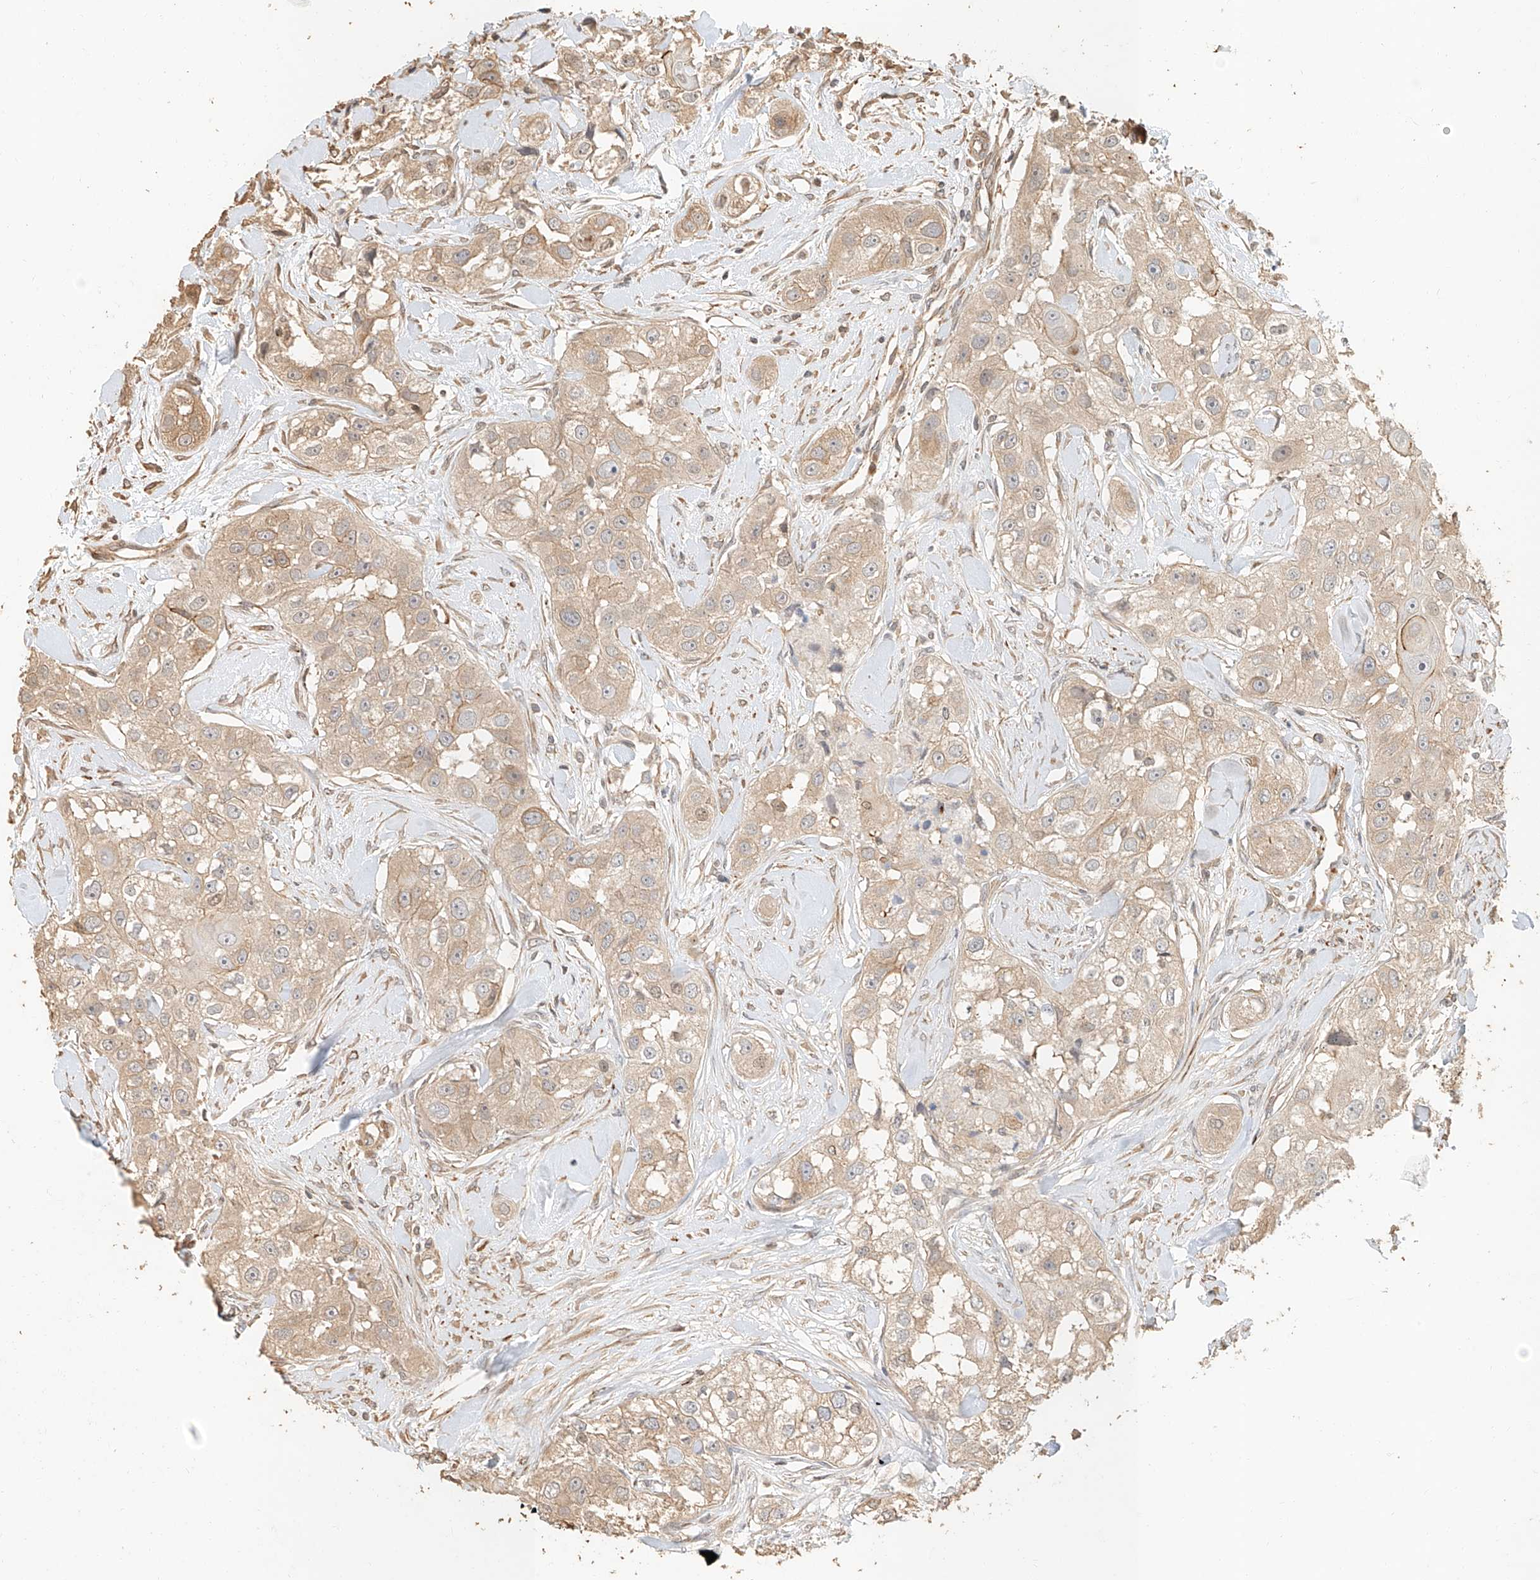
{"staining": {"intensity": "weak", "quantity": "25%-75%", "location": "cytoplasmic/membranous"}, "tissue": "head and neck cancer", "cell_type": "Tumor cells", "image_type": "cancer", "snomed": [{"axis": "morphology", "description": "Normal tissue, NOS"}, {"axis": "morphology", "description": "Squamous cell carcinoma, NOS"}, {"axis": "topography", "description": "Skeletal muscle"}, {"axis": "topography", "description": "Head-Neck"}], "caption": "Immunohistochemistry (IHC) staining of squamous cell carcinoma (head and neck), which shows low levels of weak cytoplasmic/membranous staining in about 25%-75% of tumor cells indicating weak cytoplasmic/membranous protein positivity. The staining was performed using DAB (3,3'-diaminobenzidine) (brown) for protein detection and nuclei were counterstained in hematoxylin (blue).", "gene": "NAP1L1", "patient": {"sex": "male", "age": 51}}